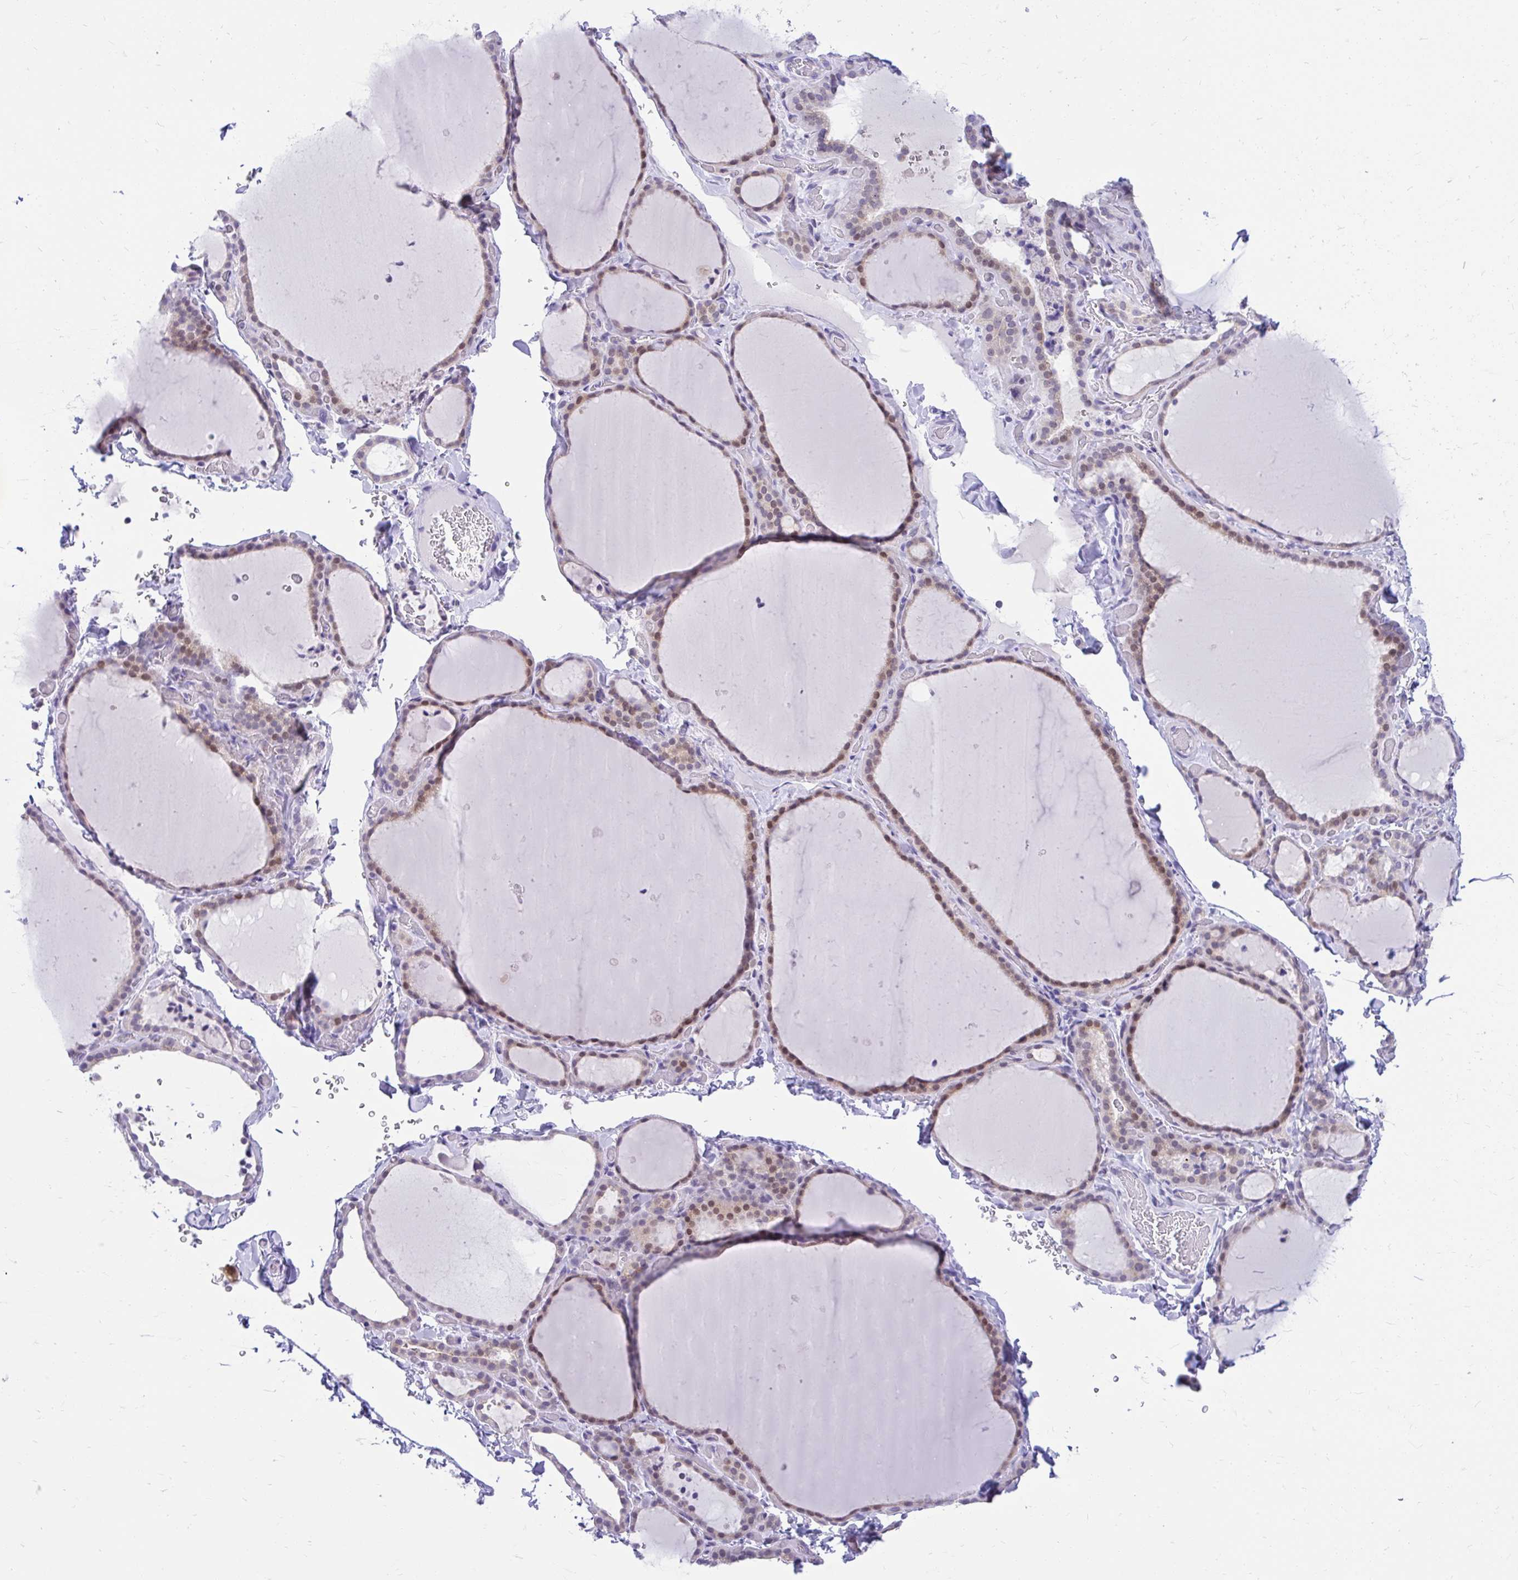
{"staining": {"intensity": "moderate", "quantity": "25%-75%", "location": "nuclear"}, "tissue": "thyroid gland", "cell_type": "Glandular cells", "image_type": "normal", "snomed": [{"axis": "morphology", "description": "Normal tissue, NOS"}, {"axis": "topography", "description": "Thyroid gland"}], "caption": "About 25%-75% of glandular cells in unremarkable human thyroid gland reveal moderate nuclear protein staining as visualized by brown immunohistochemical staining.", "gene": "GLB1L2", "patient": {"sex": "female", "age": 22}}